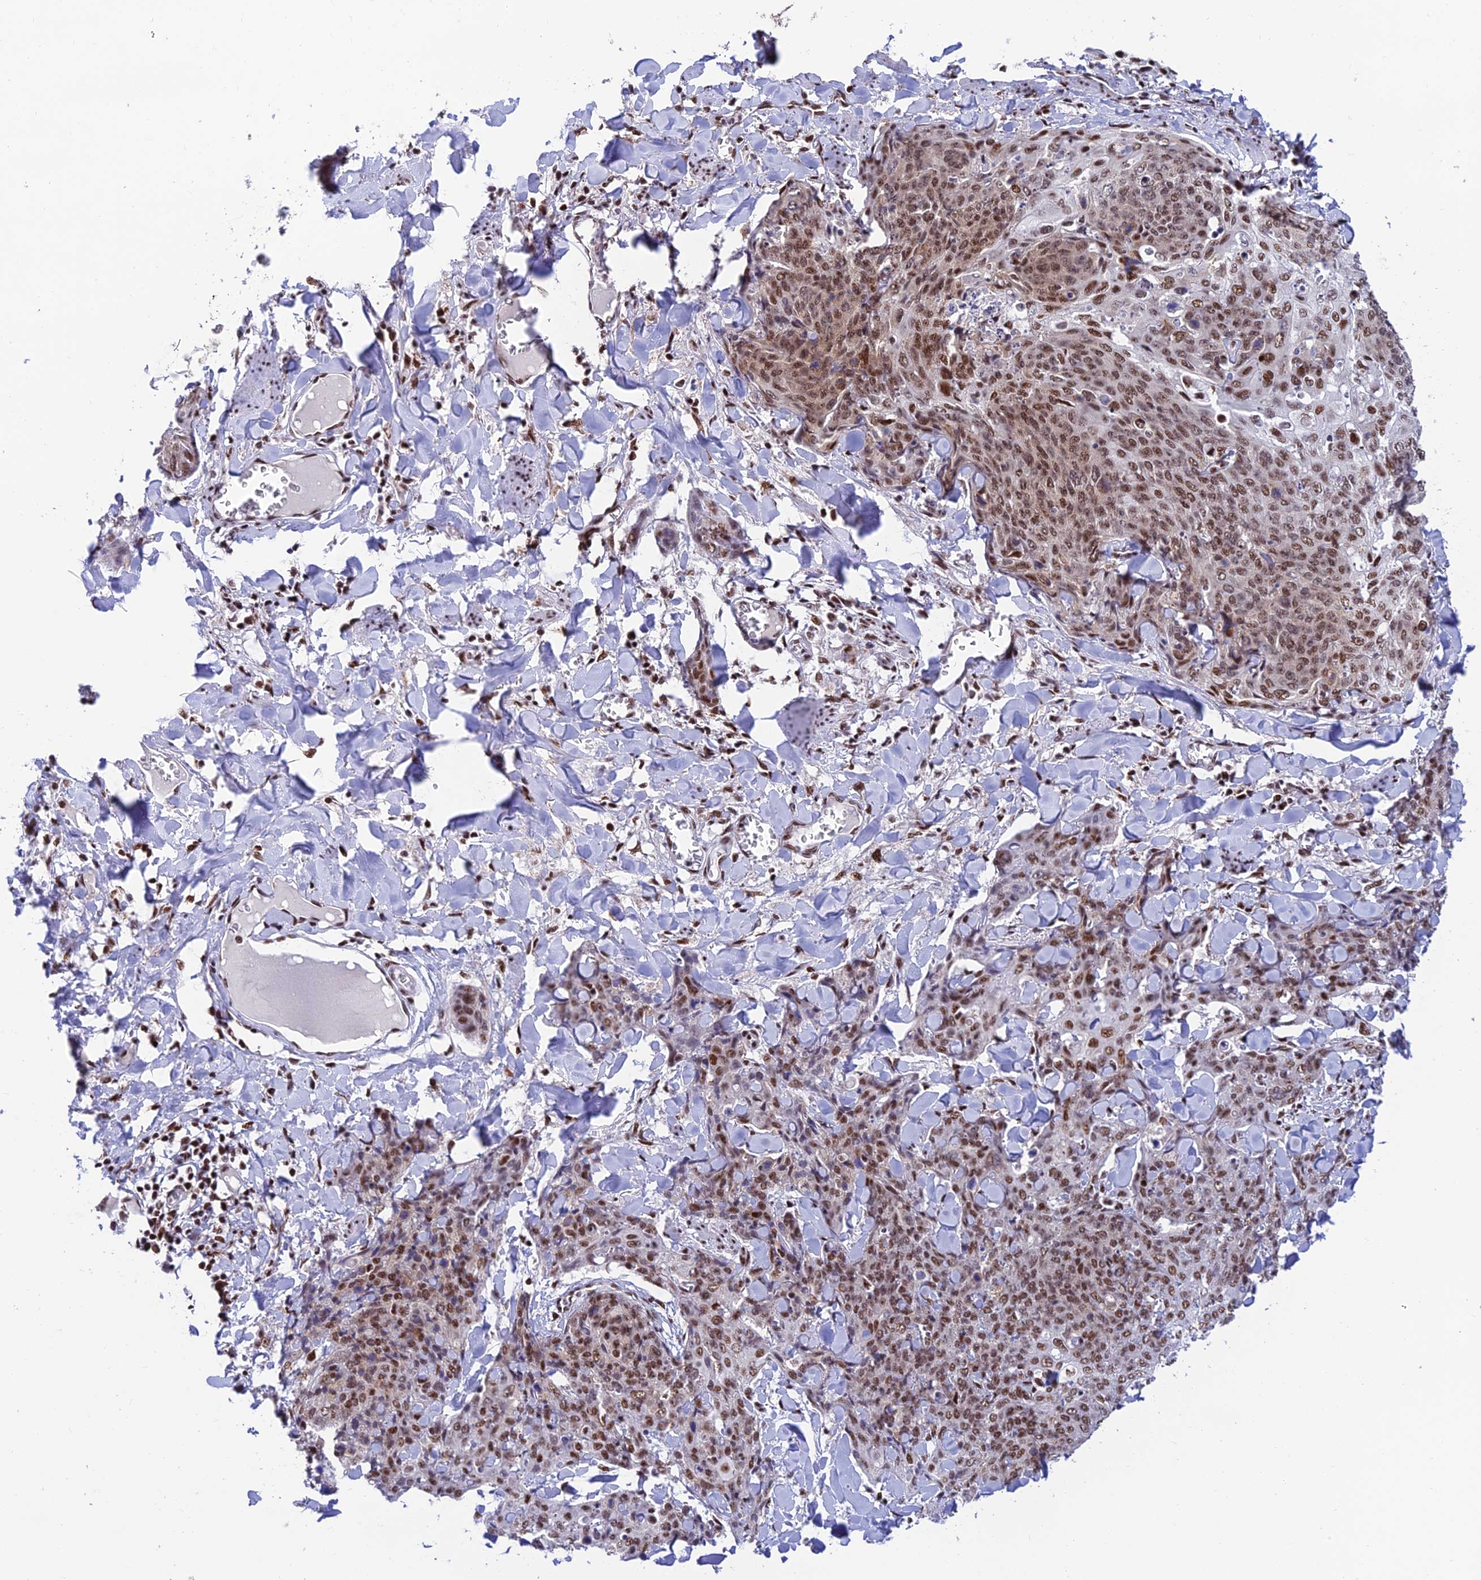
{"staining": {"intensity": "moderate", "quantity": ">75%", "location": "nuclear"}, "tissue": "skin cancer", "cell_type": "Tumor cells", "image_type": "cancer", "snomed": [{"axis": "morphology", "description": "Squamous cell carcinoma, NOS"}, {"axis": "topography", "description": "Skin"}, {"axis": "topography", "description": "Vulva"}], "caption": "A histopathology image showing moderate nuclear positivity in approximately >75% of tumor cells in skin cancer, as visualized by brown immunohistochemical staining.", "gene": "USP22", "patient": {"sex": "female", "age": 85}}